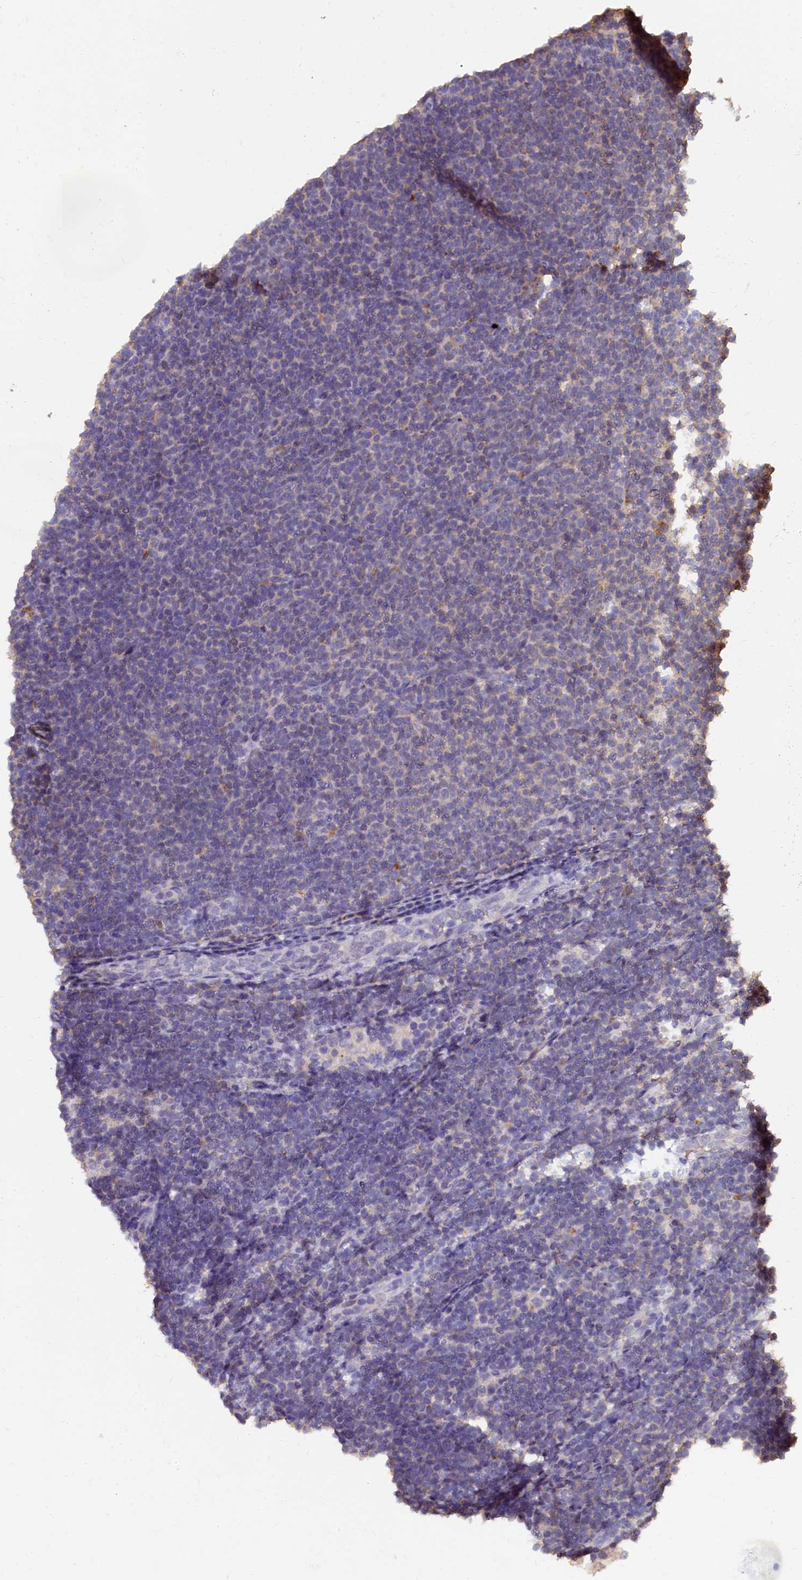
{"staining": {"intensity": "negative", "quantity": "none", "location": "none"}, "tissue": "lymphoma", "cell_type": "Tumor cells", "image_type": "cancer", "snomed": [{"axis": "morphology", "description": "Malignant lymphoma, non-Hodgkin's type, Low grade"}, {"axis": "topography", "description": "Lymph node"}], "caption": "Tumor cells show no significant positivity in lymphoma.", "gene": "CSTPP1", "patient": {"sex": "male", "age": 66}}